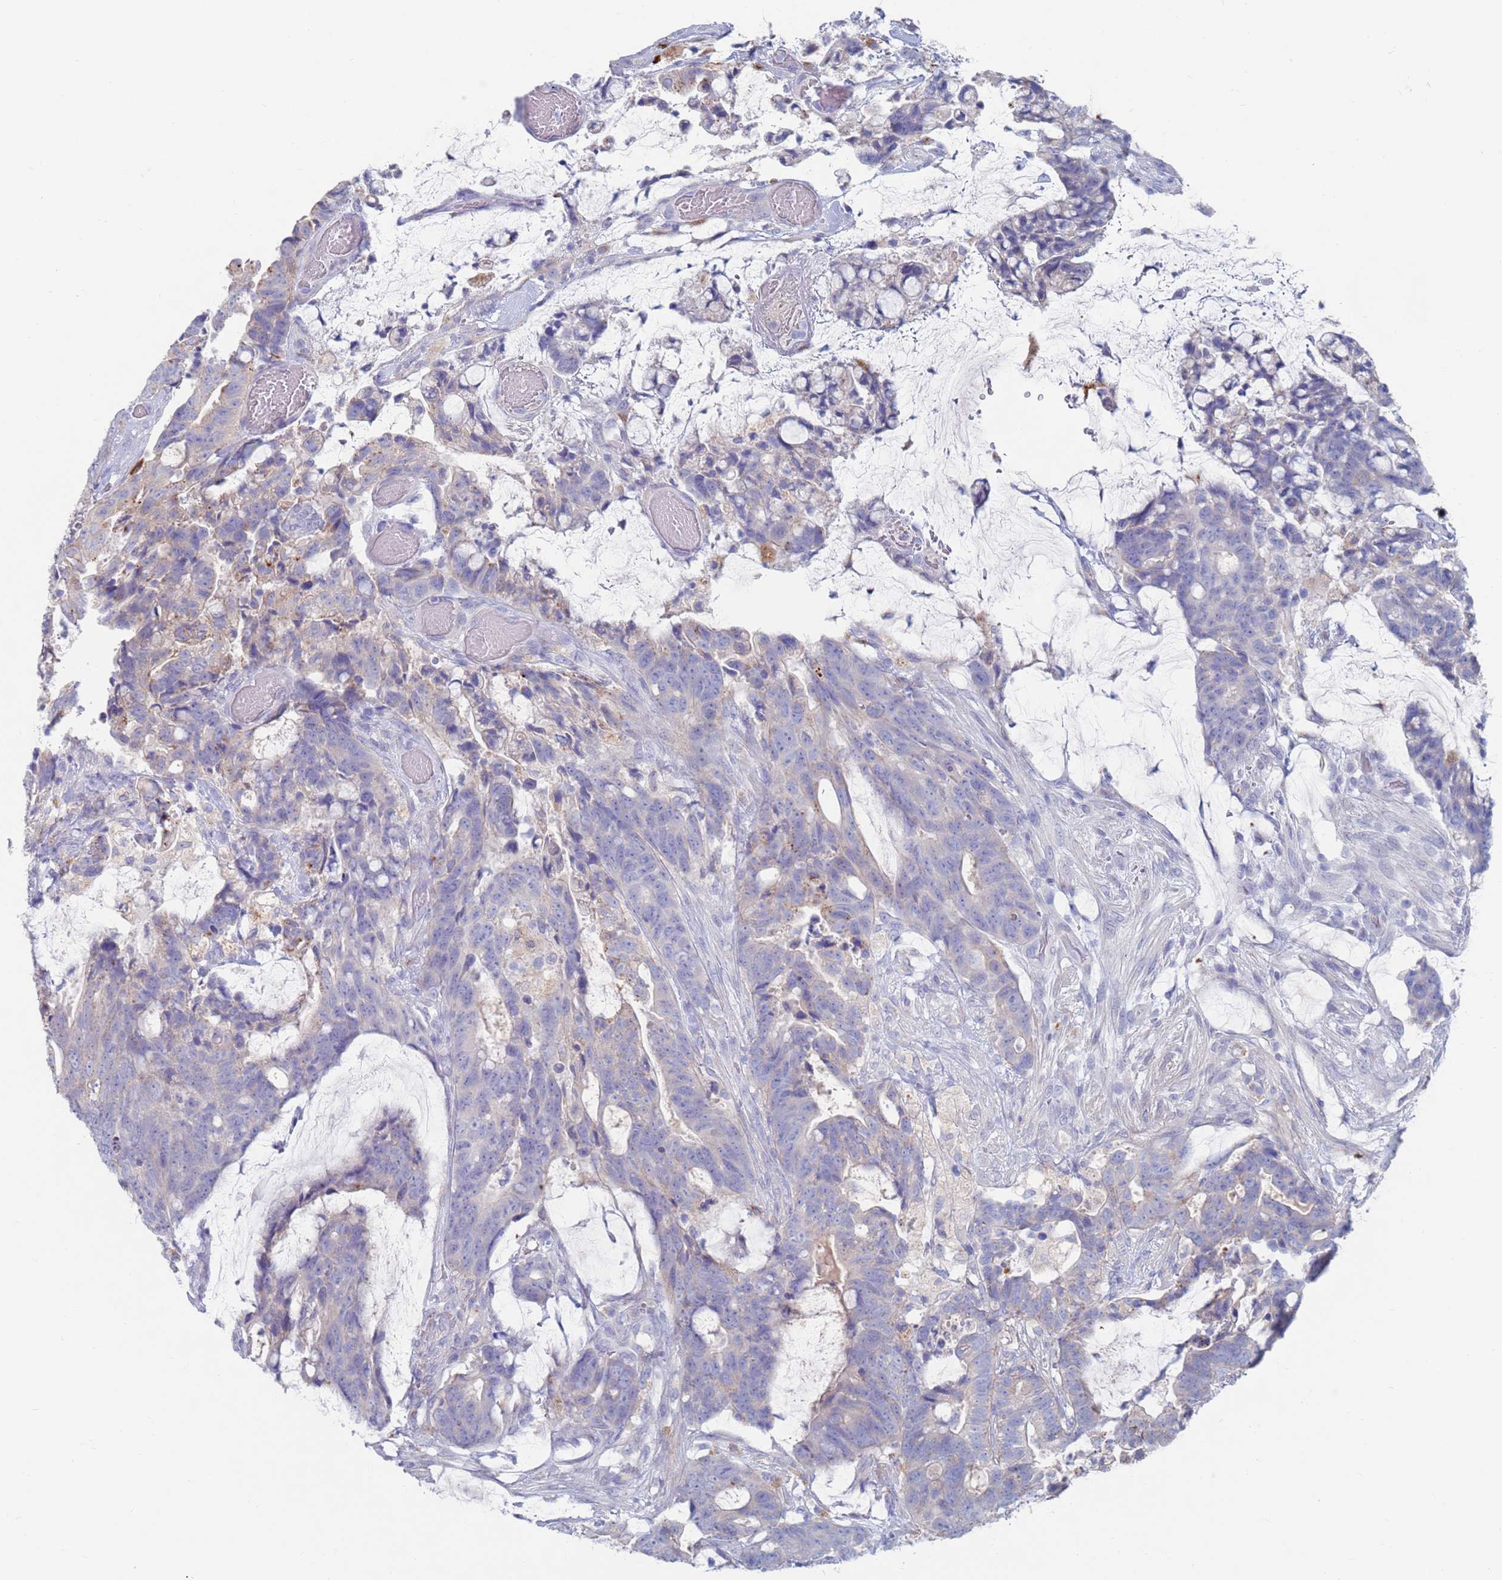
{"staining": {"intensity": "negative", "quantity": "none", "location": "none"}, "tissue": "colorectal cancer", "cell_type": "Tumor cells", "image_type": "cancer", "snomed": [{"axis": "morphology", "description": "Adenocarcinoma, NOS"}, {"axis": "topography", "description": "Colon"}], "caption": "Protein analysis of colorectal cancer shows no significant staining in tumor cells.", "gene": "FUCA1", "patient": {"sex": "female", "age": 82}}